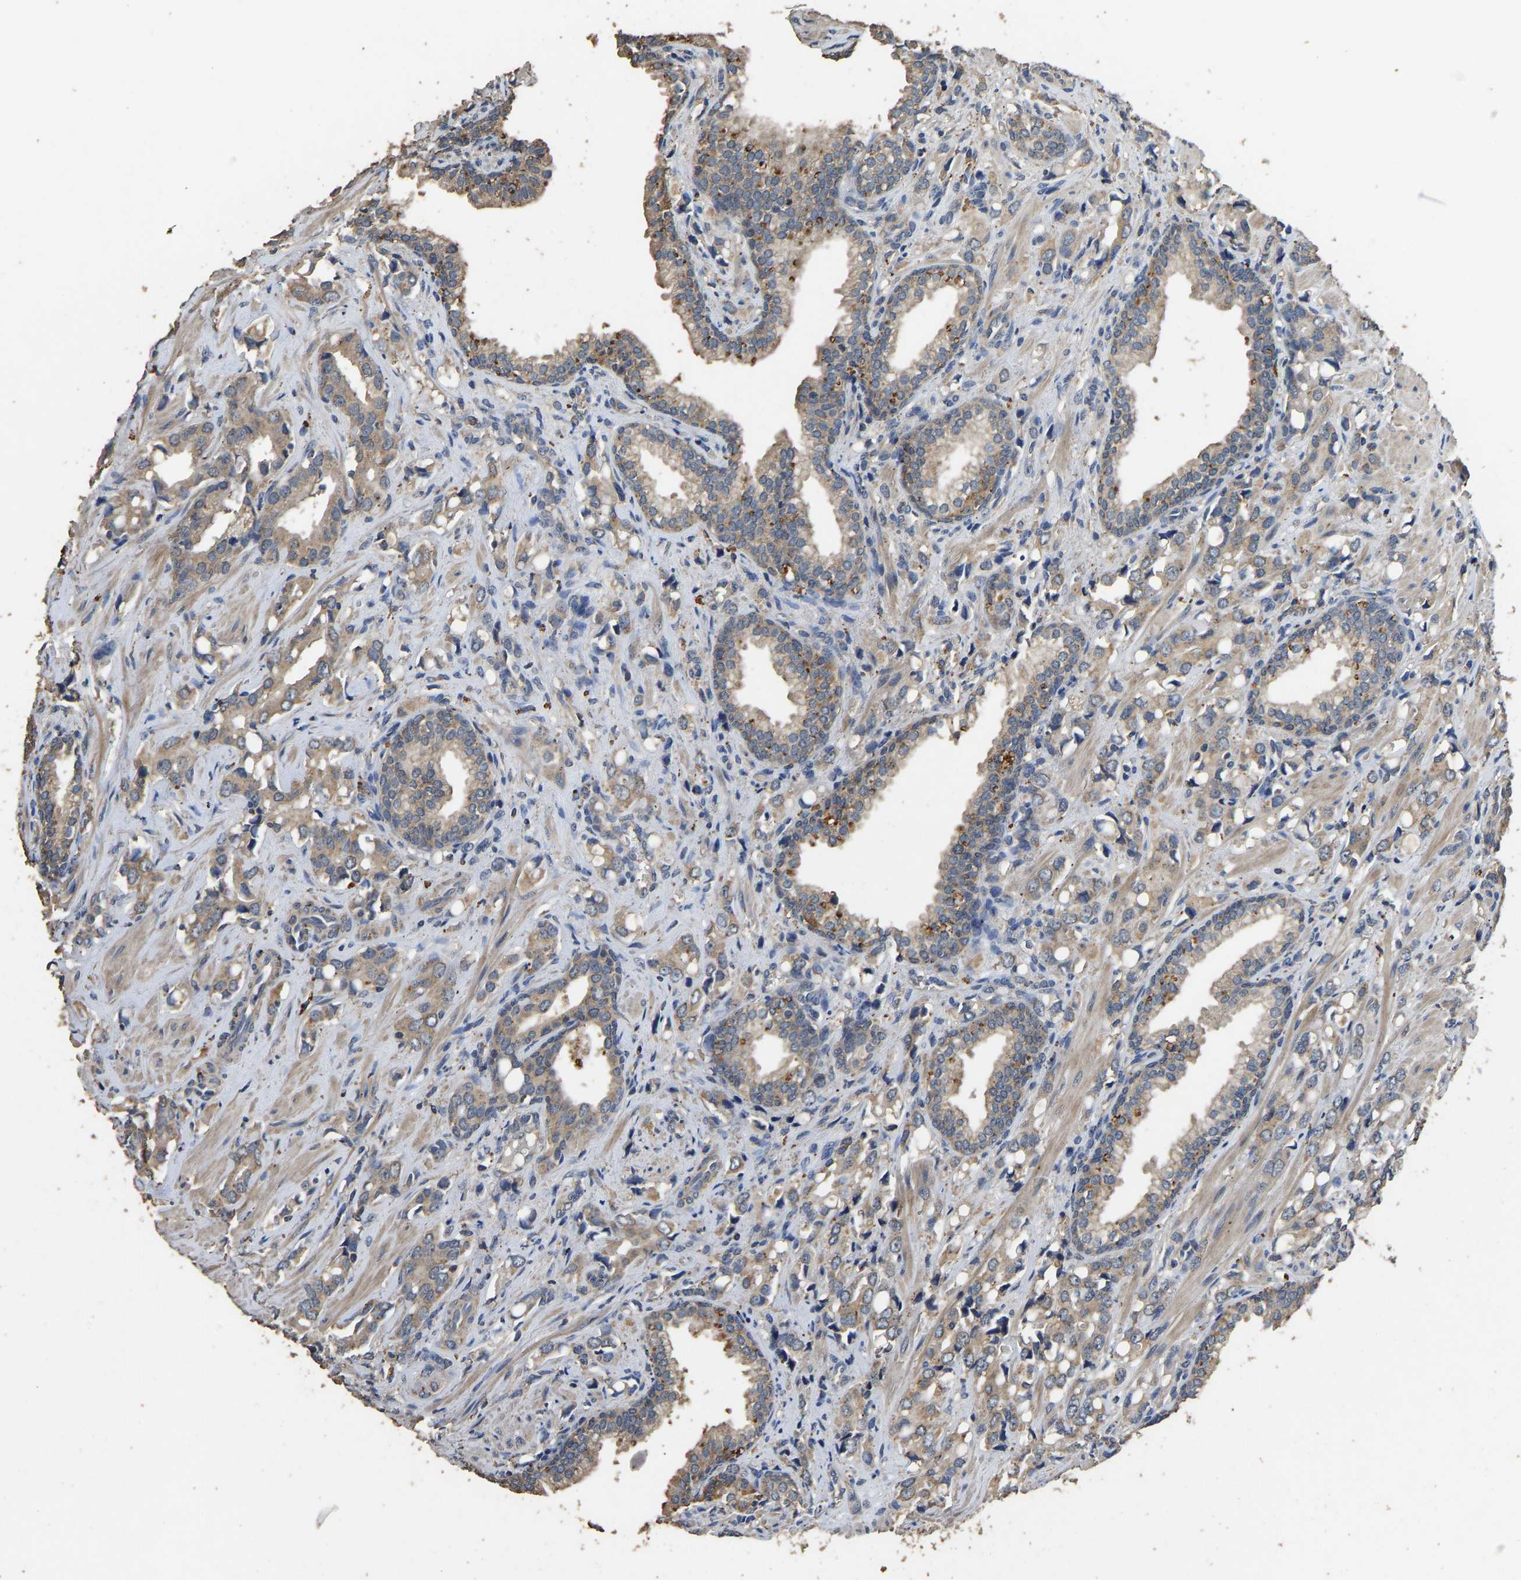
{"staining": {"intensity": "moderate", "quantity": ">75%", "location": "cytoplasmic/membranous"}, "tissue": "prostate cancer", "cell_type": "Tumor cells", "image_type": "cancer", "snomed": [{"axis": "morphology", "description": "Adenocarcinoma, High grade"}, {"axis": "topography", "description": "Prostate"}], "caption": "Protein staining of prostate cancer (adenocarcinoma (high-grade)) tissue exhibits moderate cytoplasmic/membranous staining in approximately >75% of tumor cells.", "gene": "CIDEC", "patient": {"sex": "male", "age": 52}}